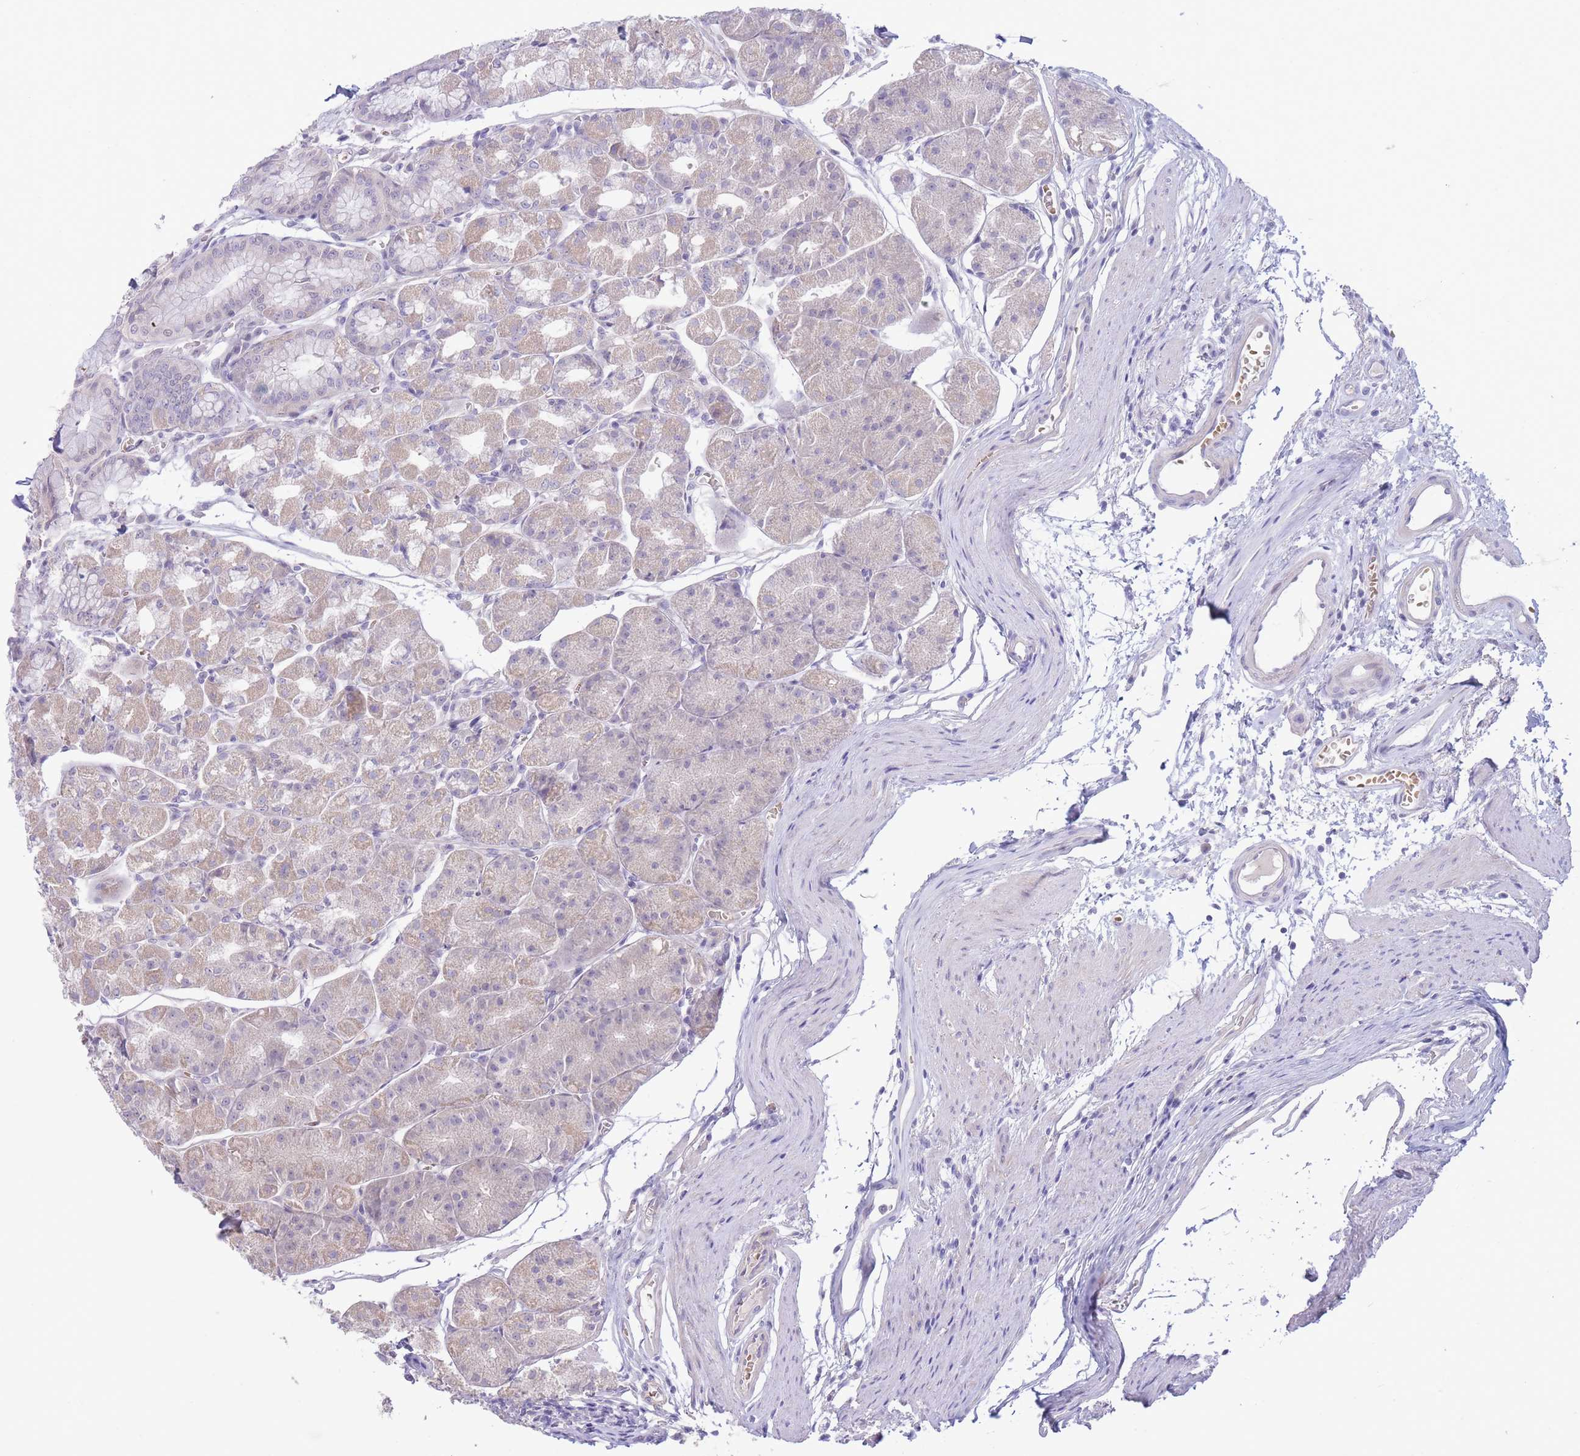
{"staining": {"intensity": "weak", "quantity": "25%-75%", "location": "cytoplasmic/membranous"}, "tissue": "stomach", "cell_type": "Glandular cells", "image_type": "normal", "snomed": [{"axis": "morphology", "description": "Normal tissue, NOS"}, {"axis": "topography", "description": "Stomach"}], "caption": "Protein analysis of normal stomach shows weak cytoplasmic/membranous staining in approximately 25%-75% of glandular cells.", "gene": "FBXO46", "patient": {"sex": "male", "age": 55}}